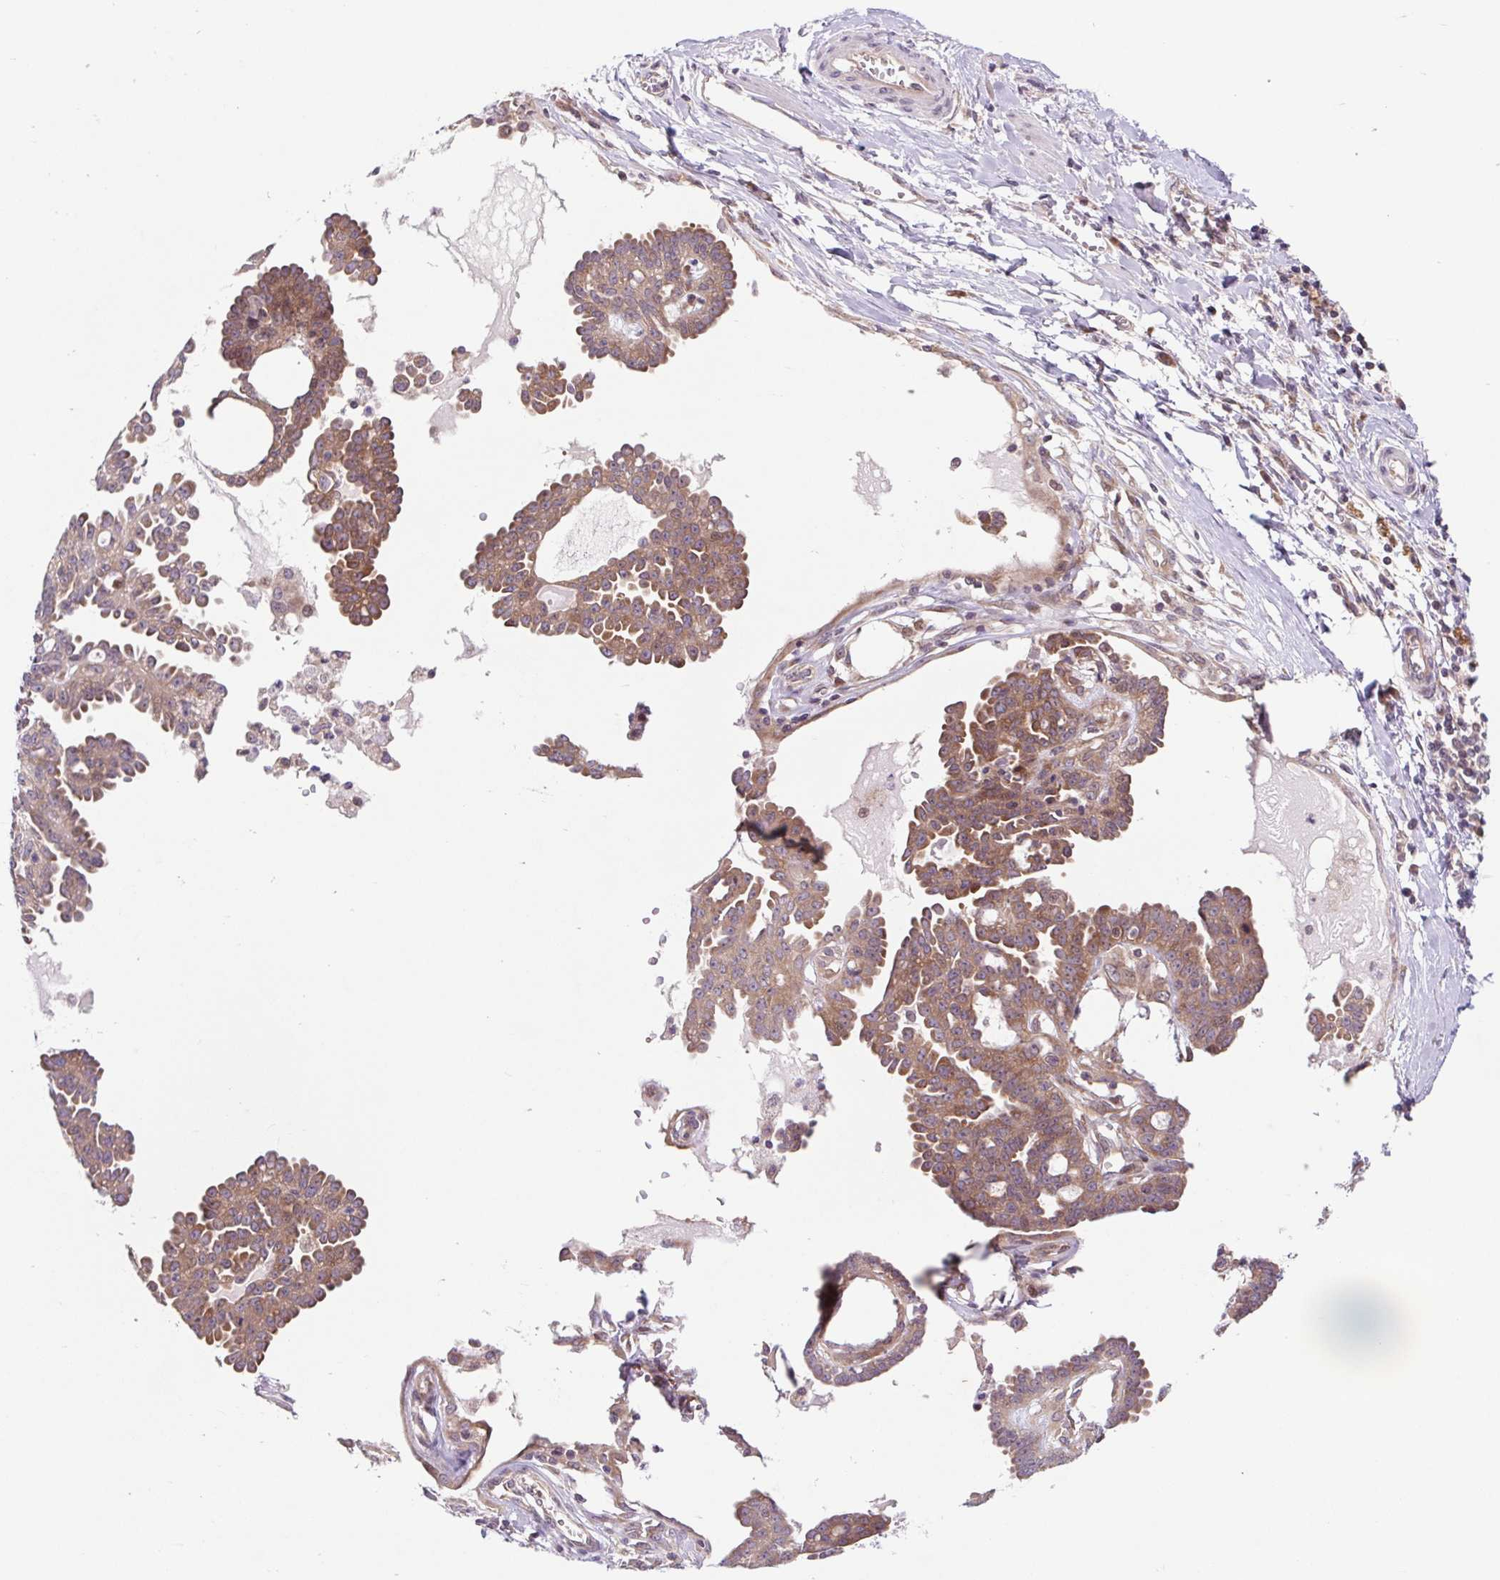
{"staining": {"intensity": "moderate", "quantity": ">75%", "location": "cytoplasmic/membranous,nuclear"}, "tissue": "ovarian cancer", "cell_type": "Tumor cells", "image_type": "cancer", "snomed": [{"axis": "morphology", "description": "Cystadenocarcinoma, serous, NOS"}, {"axis": "topography", "description": "Ovary"}], "caption": "DAB immunohistochemical staining of ovarian cancer shows moderate cytoplasmic/membranous and nuclear protein positivity in approximately >75% of tumor cells. Nuclei are stained in blue.", "gene": "HFE", "patient": {"sex": "female", "age": 71}}